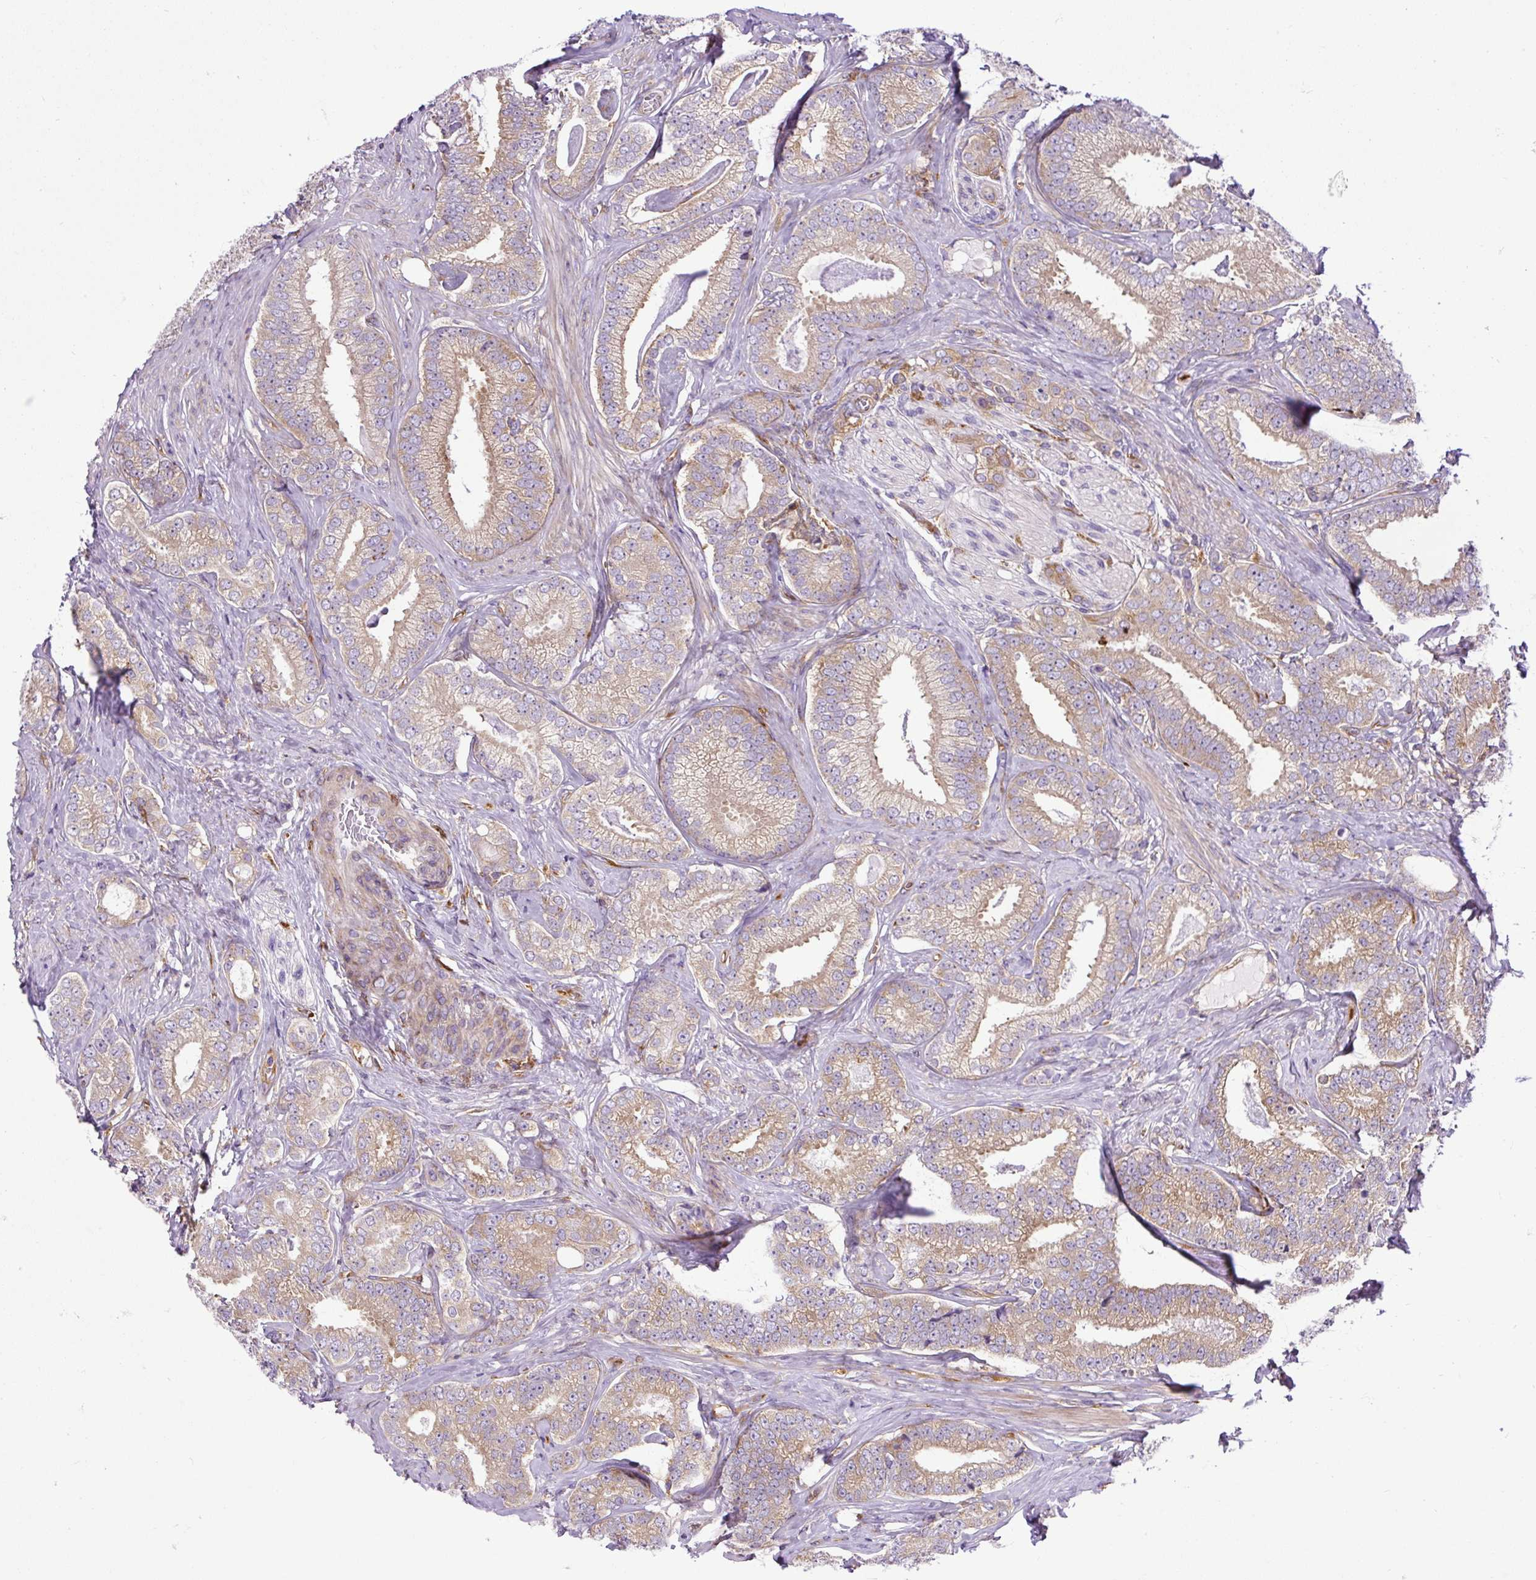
{"staining": {"intensity": "moderate", "quantity": ">75%", "location": "cytoplasmic/membranous"}, "tissue": "prostate cancer", "cell_type": "Tumor cells", "image_type": "cancer", "snomed": [{"axis": "morphology", "description": "Adenocarcinoma, Low grade"}, {"axis": "topography", "description": "Prostate"}], "caption": "This photomicrograph reveals immunohistochemistry (IHC) staining of human prostate cancer, with medium moderate cytoplasmic/membranous positivity in about >75% of tumor cells.", "gene": "MAP1S", "patient": {"sex": "male", "age": 63}}